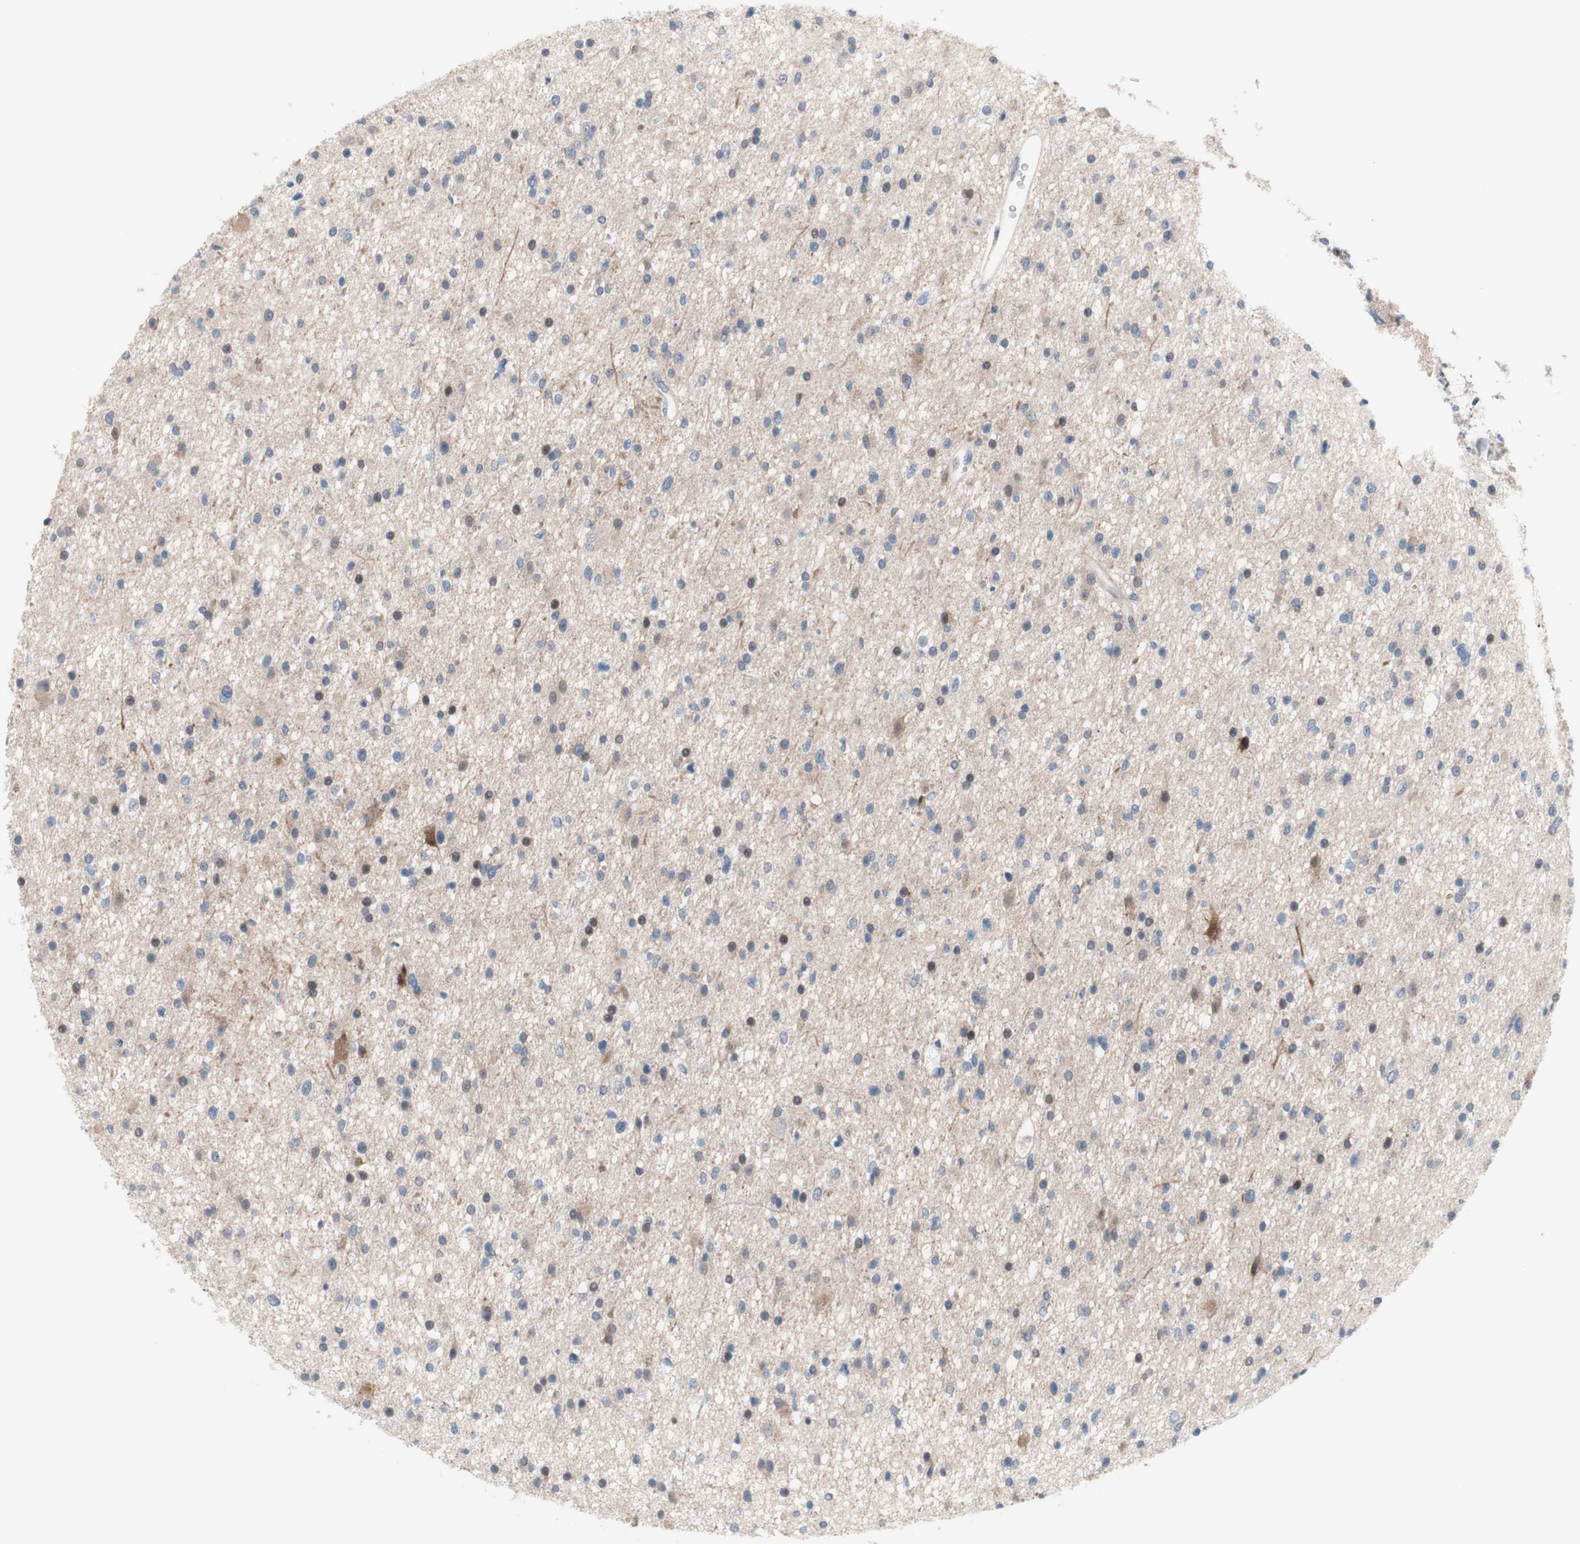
{"staining": {"intensity": "weak", "quantity": "<25%", "location": "nuclear"}, "tissue": "glioma", "cell_type": "Tumor cells", "image_type": "cancer", "snomed": [{"axis": "morphology", "description": "Glioma, malignant, High grade"}, {"axis": "topography", "description": "Brain"}], "caption": "IHC histopathology image of glioma stained for a protein (brown), which reveals no expression in tumor cells.", "gene": "PHTF2", "patient": {"sex": "male", "age": 33}}